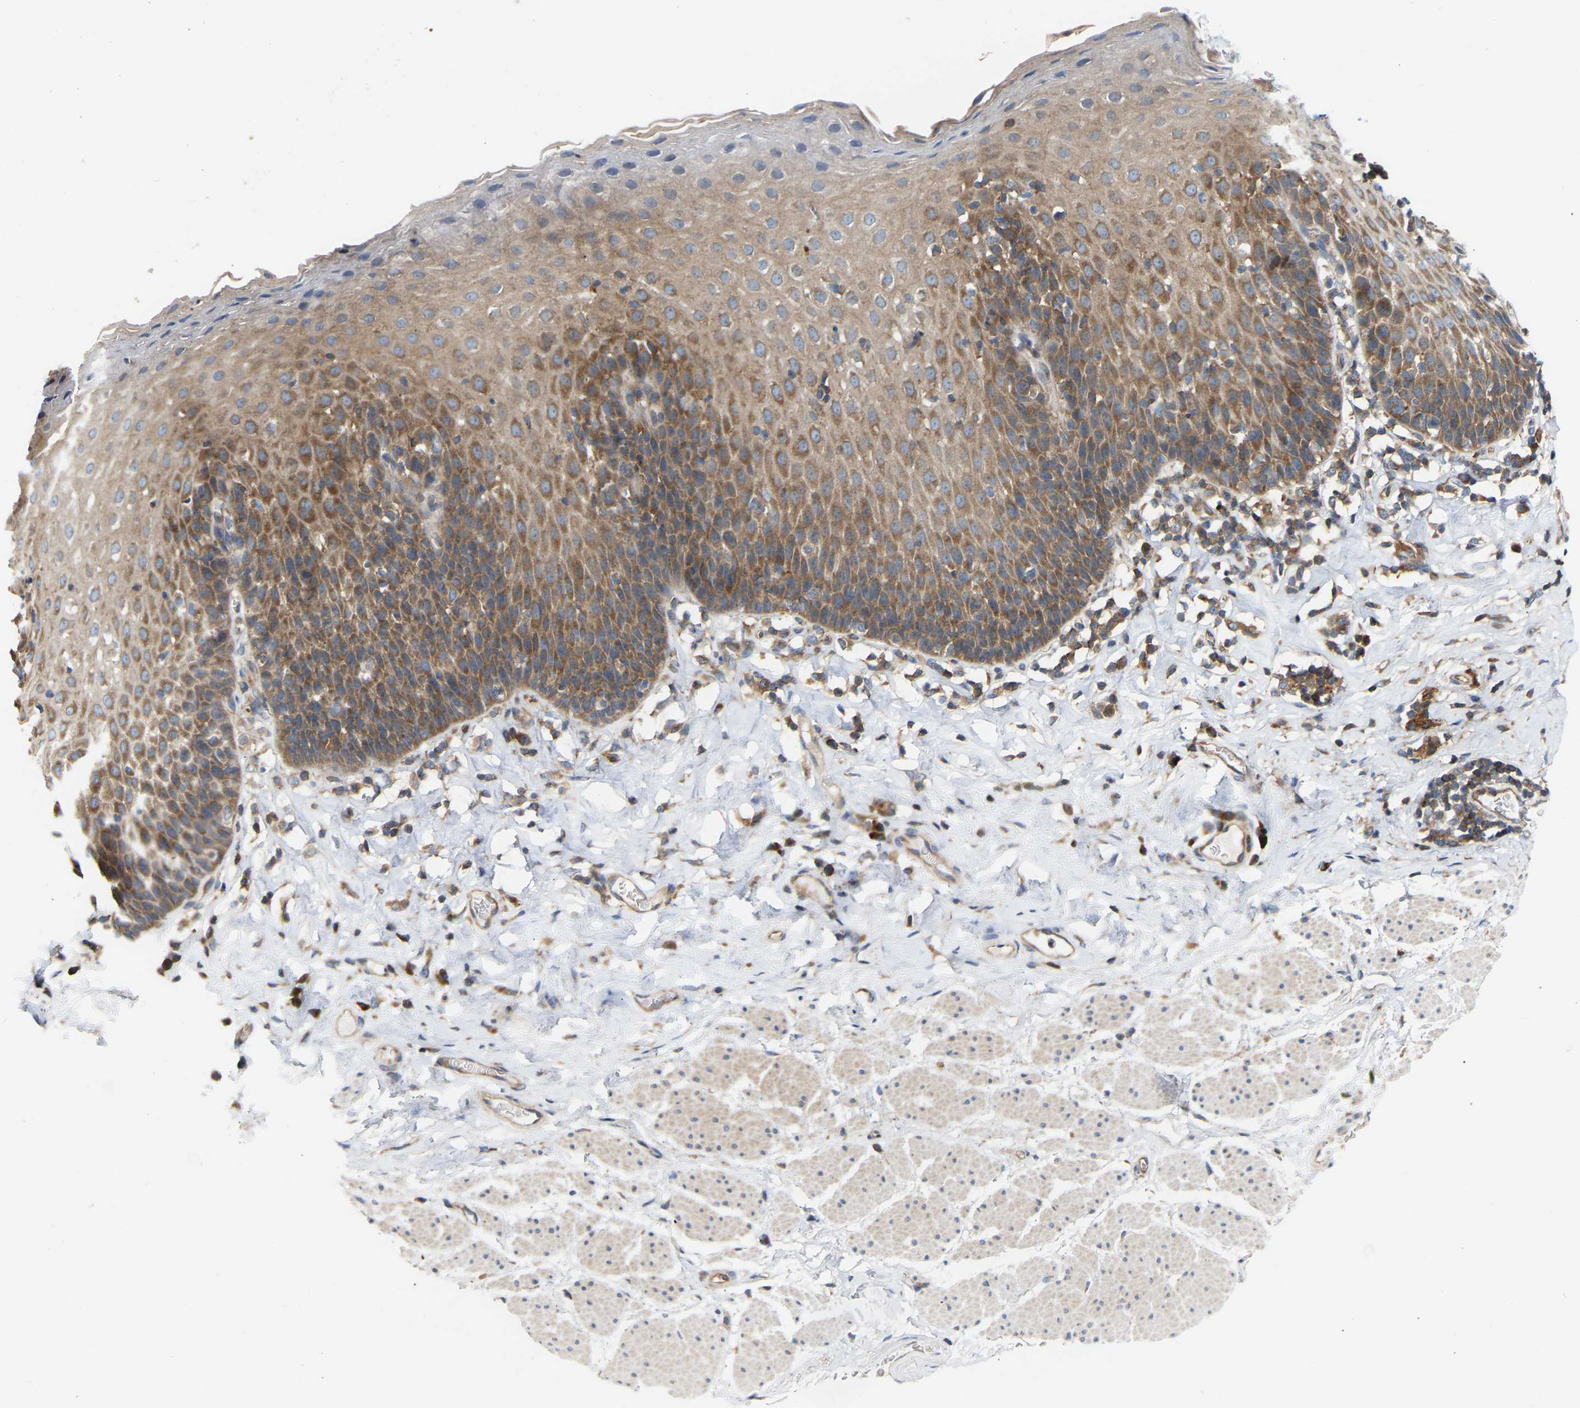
{"staining": {"intensity": "moderate", "quantity": ">75%", "location": "cytoplasmic/membranous"}, "tissue": "esophagus", "cell_type": "Squamous epithelial cells", "image_type": "normal", "snomed": [{"axis": "morphology", "description": "Normal tissue, NOS"}, {"axis": "topography", "description": "Esophagus"}], "caption": "The immunohistochemical stain highlights moderate cytoplasmic/membranous staining in squamous epithelial cells of normal esophagus. (Stains: DAB in brown, nuclei in blue, Microscopy: brightfield microscopy at high magnification).", "gene": "GCN1", "patient": {"sex": "female", "age": 61}}